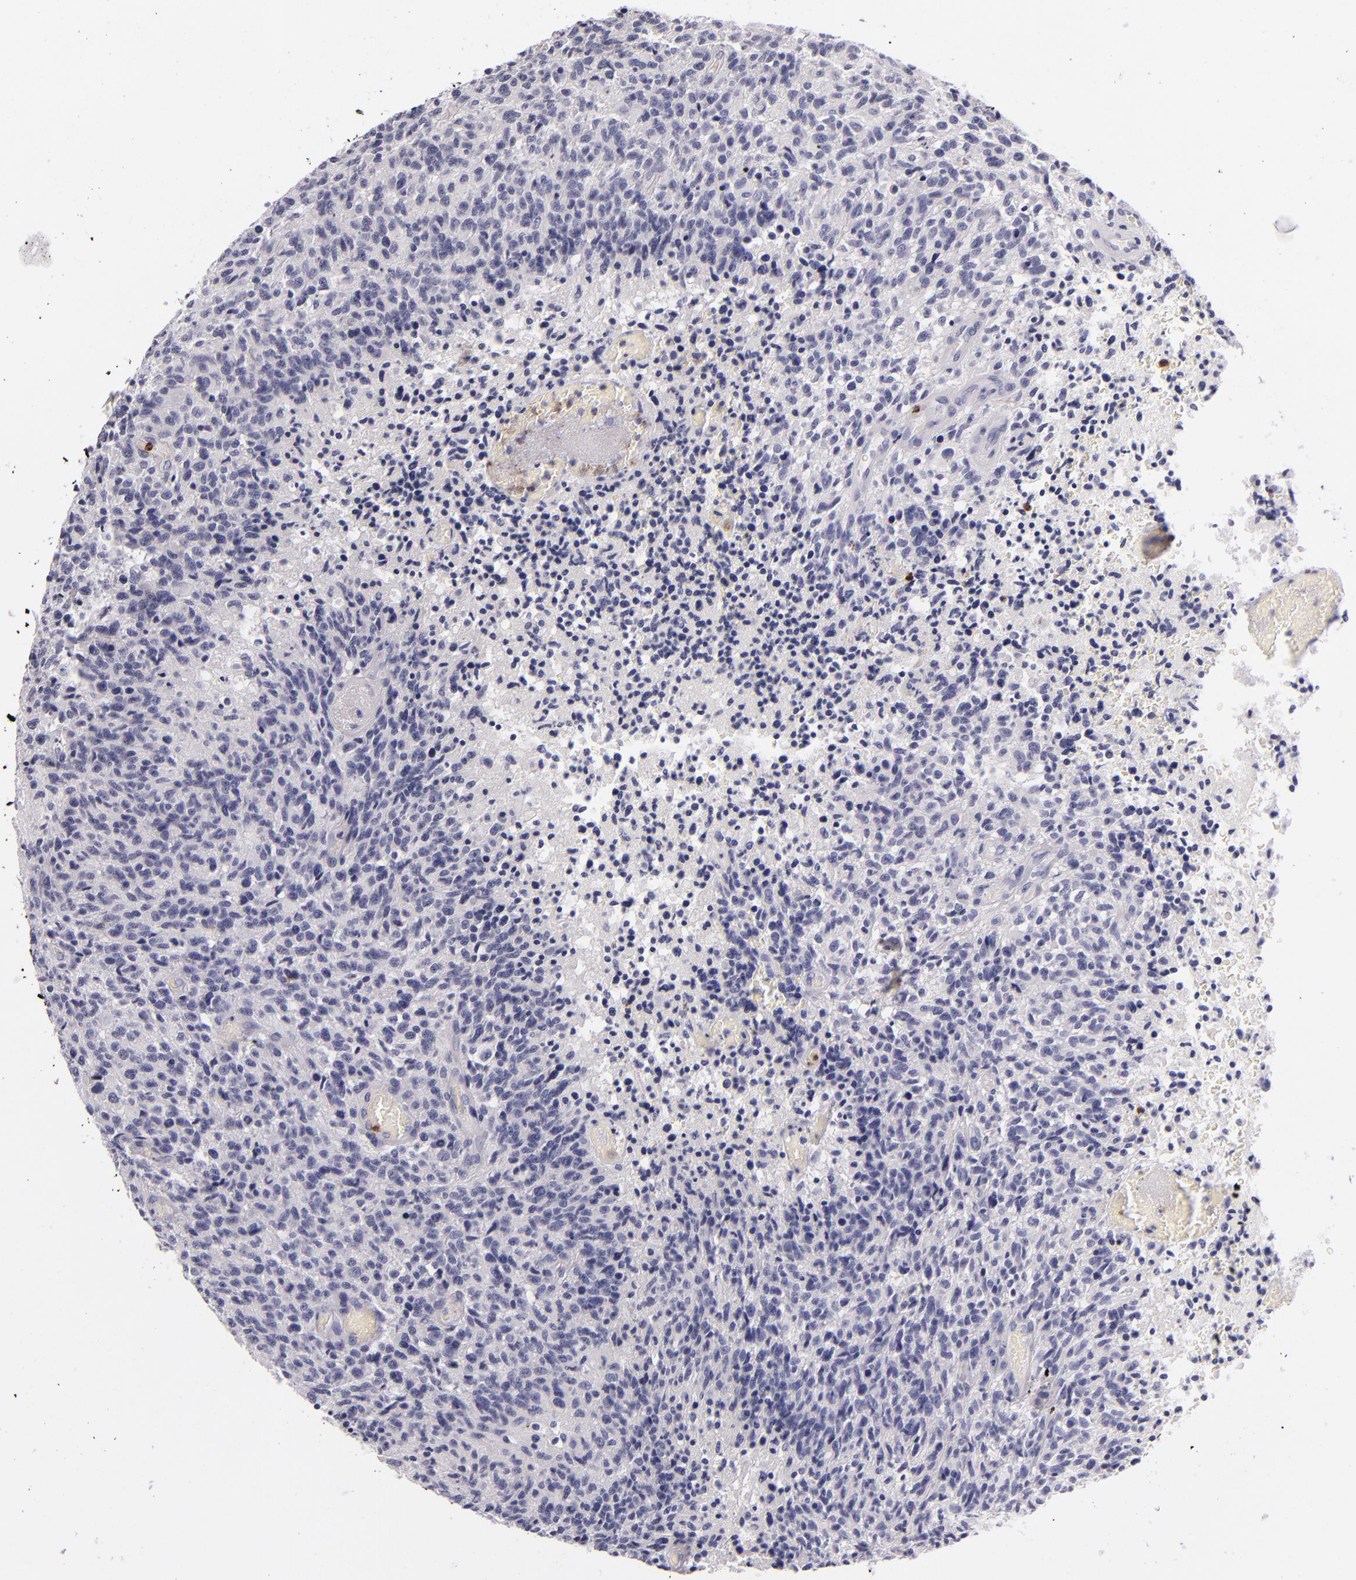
{"staining": {"intensity": "negative", "quantity": "none", "location": "none"}, "tissue": "glioma", "cell_type": "Tumor cells", "image_type": "cancer", "snomed": [{"axis": "morphology", "description": "Glioma, malignant, High grade"}, {"axis": "topography", "description": "Brain"}], "caption": "Immunohistochemical staining of human malignant glioma (high-grade) exhibits no significant positivity in tumor cells.", "gene": "CDH3", "patient": {"sex": "male", "age": 36}}